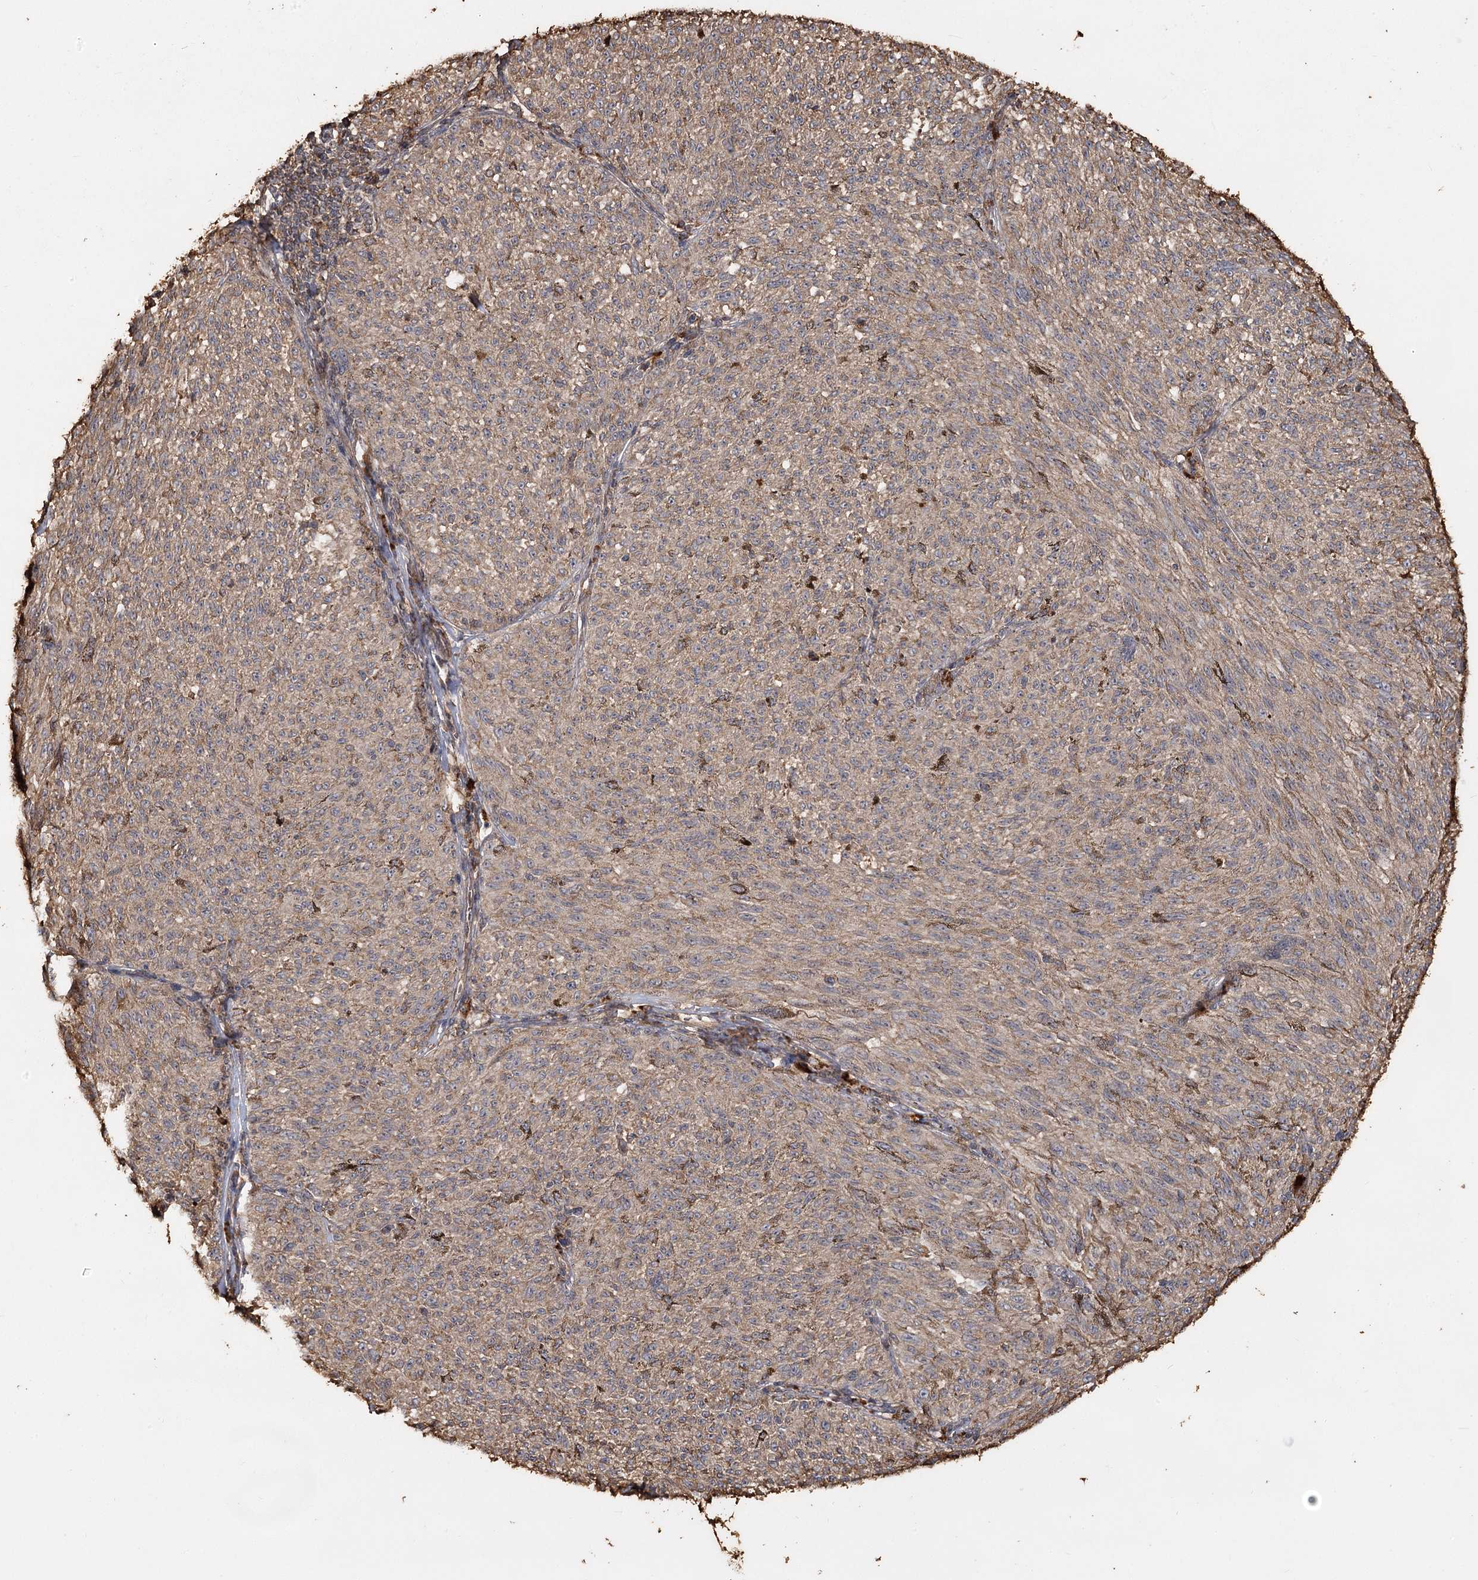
{"staining": {"intensity": "moderate", "quantity": ">75%", "location": "cytoplasmic/membranous"}, "tissue": "melanoma", "cell_type": "Tumor cells", "image_type": "cancer", "snomed": [{"axis": "morphology", "description": "Malignant melanoma, NOS"}, {"axis": "topography", "description": "Skin"}], "caption": "Human melanoma stained with a protein marker reveals moderate staining in tumor cells.", "gene": "PIK3C2A", "patient": {"sex": "female", "age": 72}}